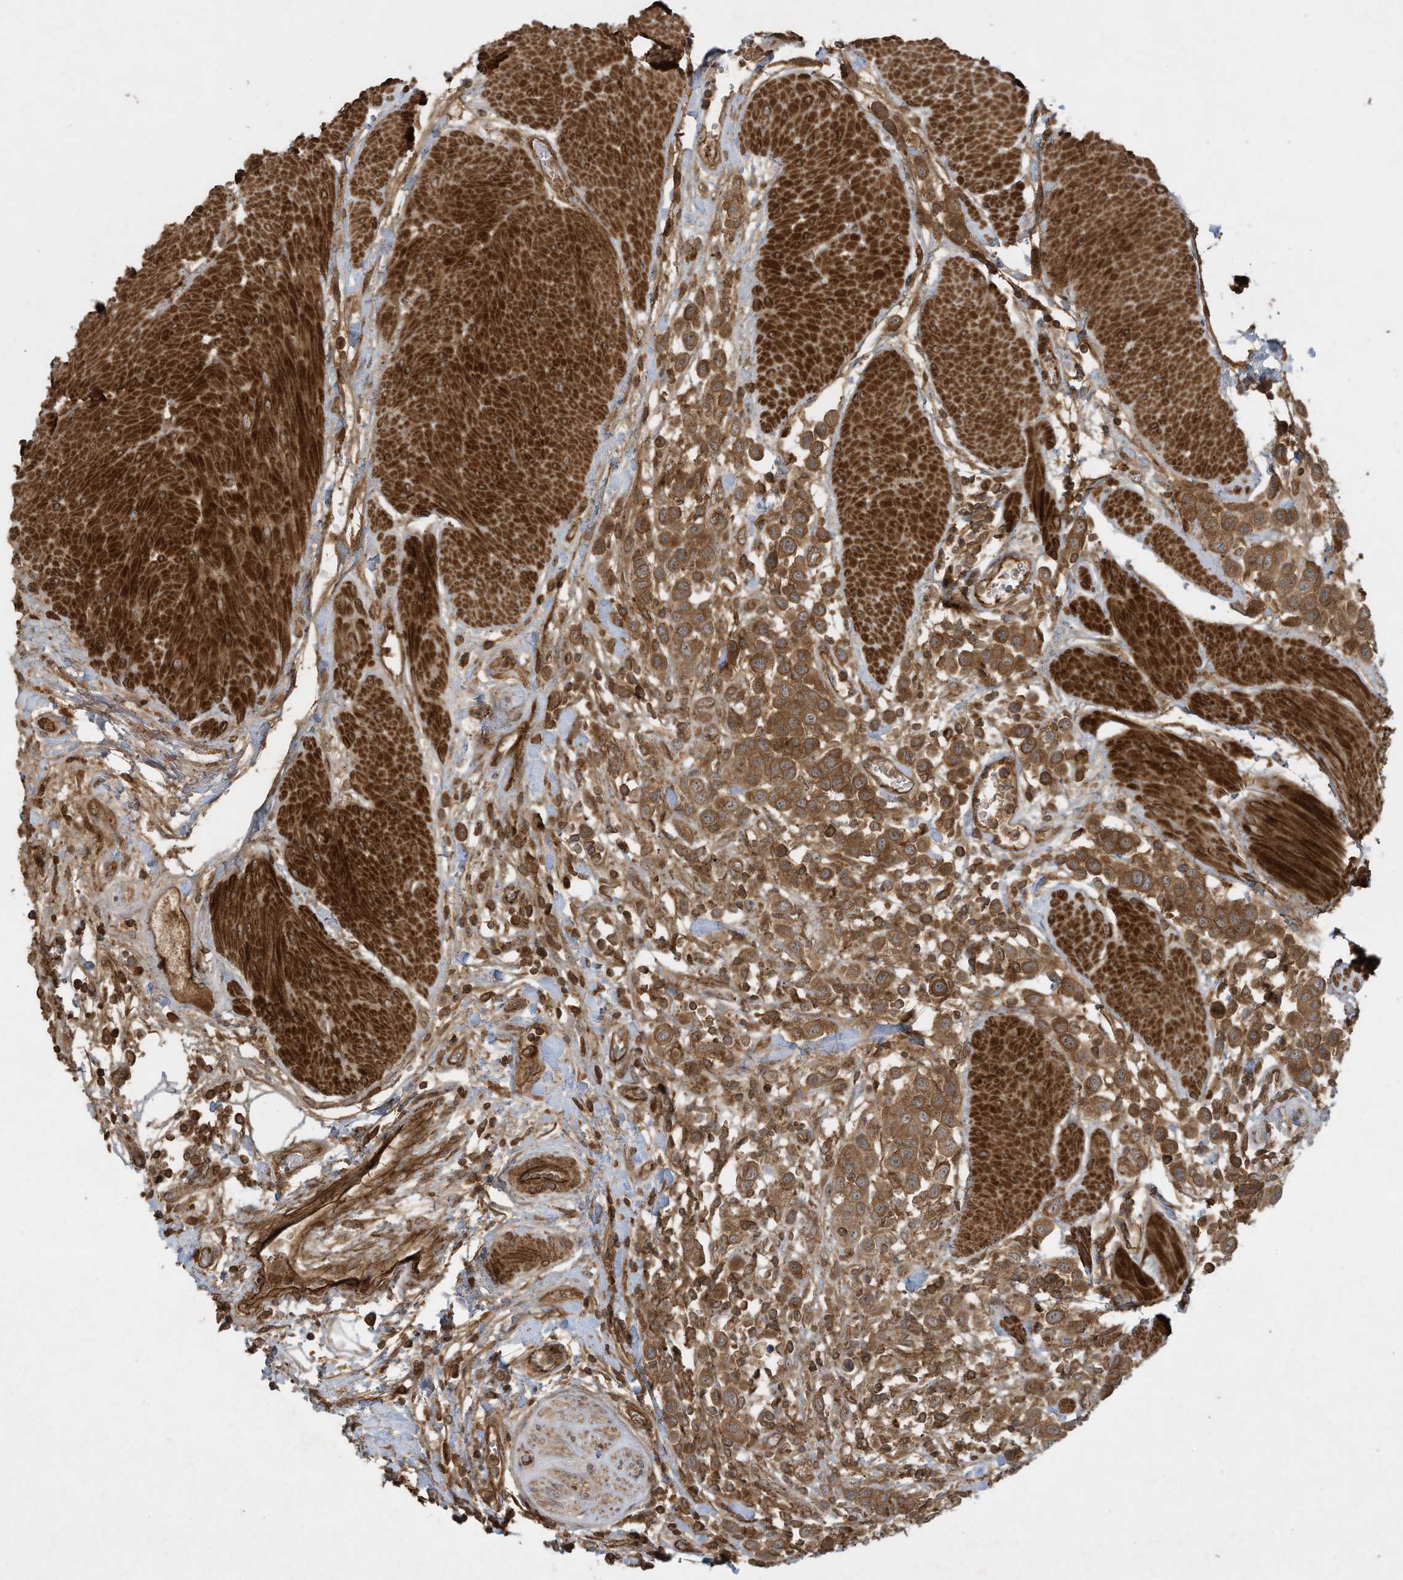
{"staining": {"intensity": "strong", "quantity": ">75%", "location": "cytoplasmic/membranous"}, "tissue": "urothelial cancer", "cell_type": "Tumor cells", "image_type": "cancer", "snomed": [{"axis": "morphology", "description": "Urothelial carcinoma, High grade"}, {"axis": "topography", "description": "Urinary bladder"}], "caption": "IHC micrograph of neoplastic tissue: urothelial cancer stained using immunohistochemistry reveals high levels of strong protein expression localized specifically in the cytoplasmic/membranous of tumor cells, appearing as a cytoplasmic/membranous brown color.", "gene": "DDIT4", "patient": {"sex": "male", "age": 50}}